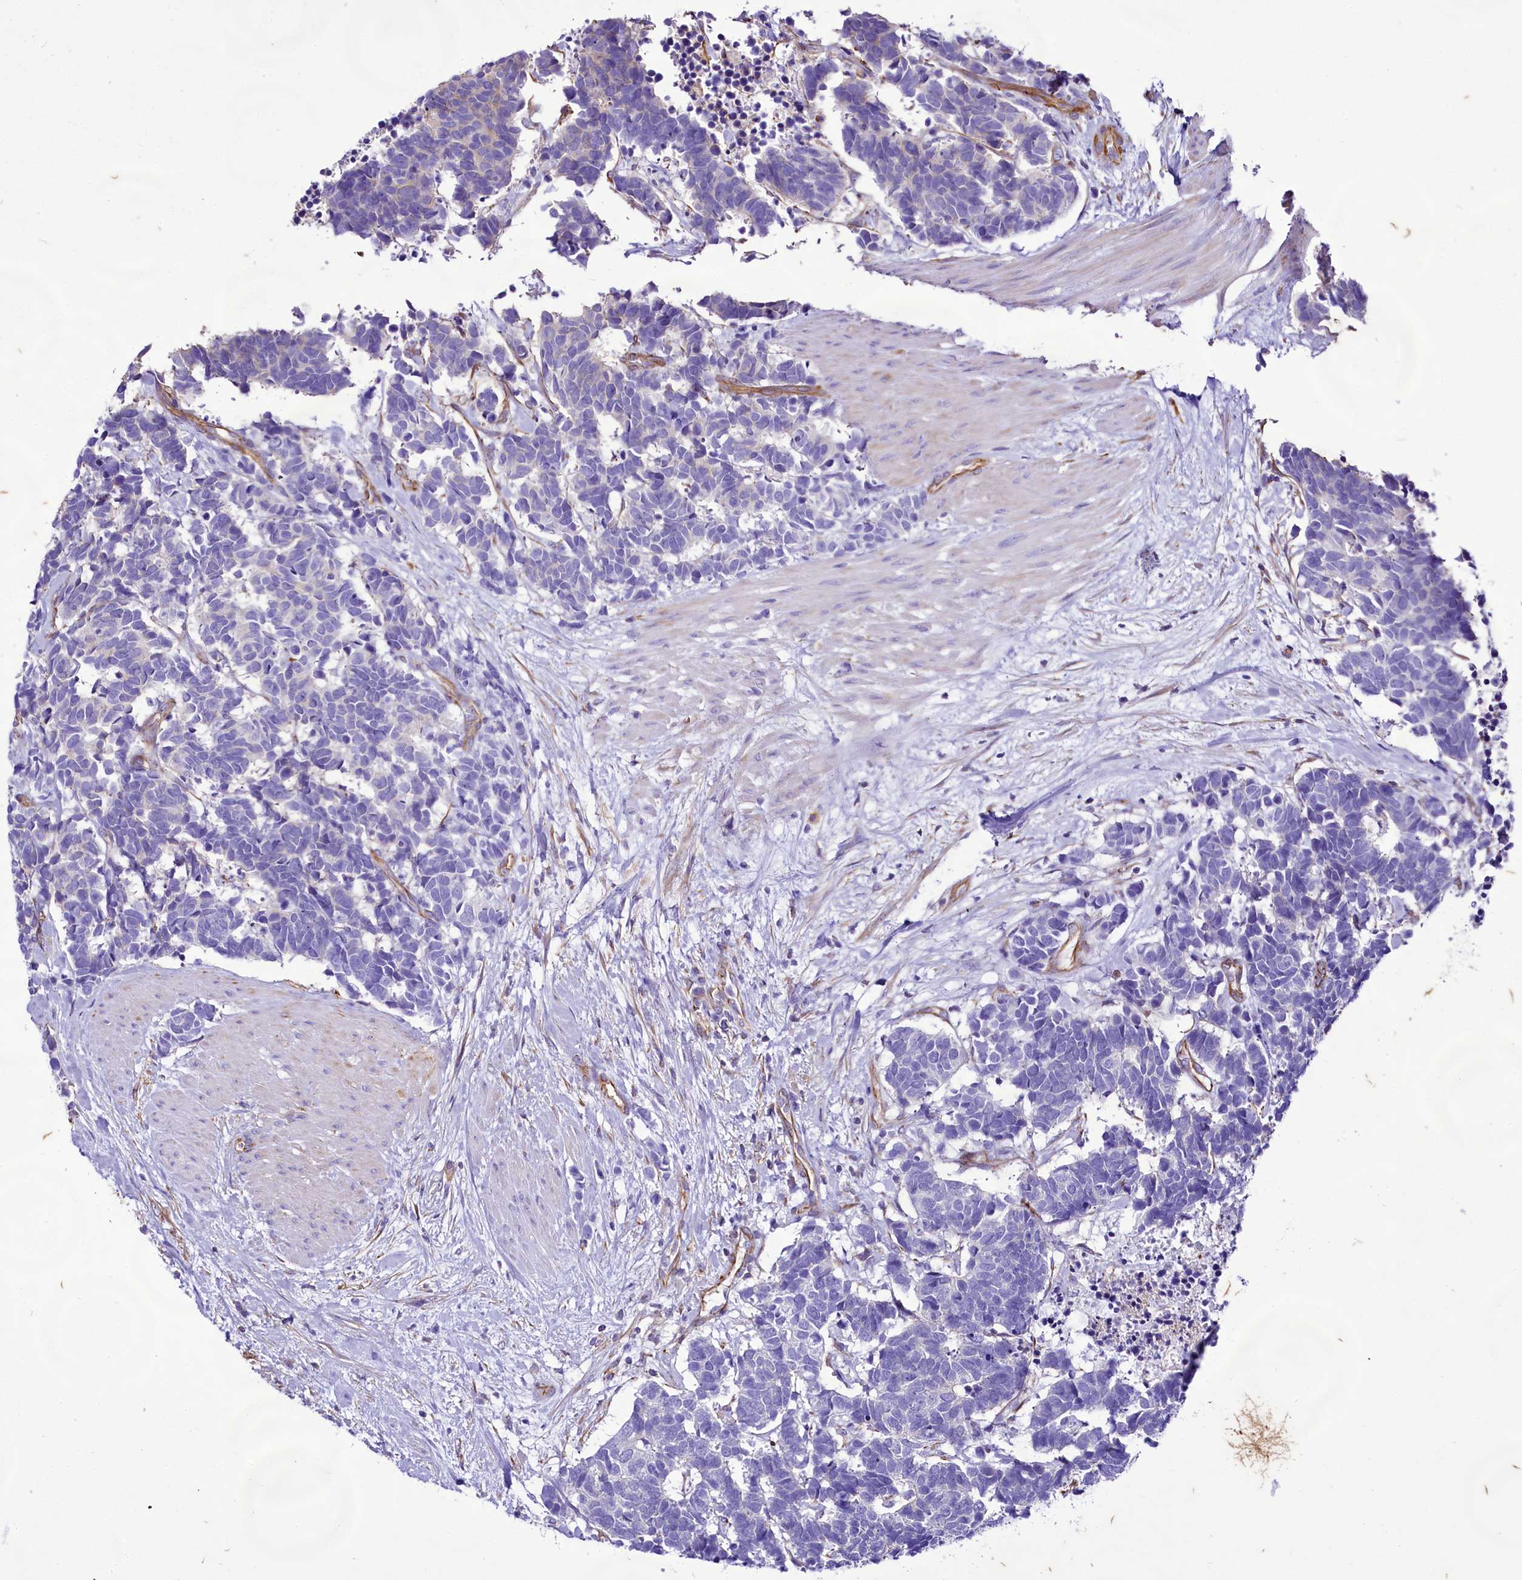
{"staining": {"intensity": "negative", "quantity": "none", "location": "none"}, "tissue": "carcinoid", "cell_type": "Tumor cells", "image_type": "cancer", "snomed": [{"axis": "morphology", "description": "Carcinoma, NOS"}, {"axis": "morphology", "description": "Carcinoid, malignant, NOS"}, {"axis": "topography", "description": "Urinary bladder"}], "caption": "Protein analysis of malignant carcinoid displays no significant positivity in tumor cells.", "gene": "CD99", "patient": {"sex": "male", "age": 57}}